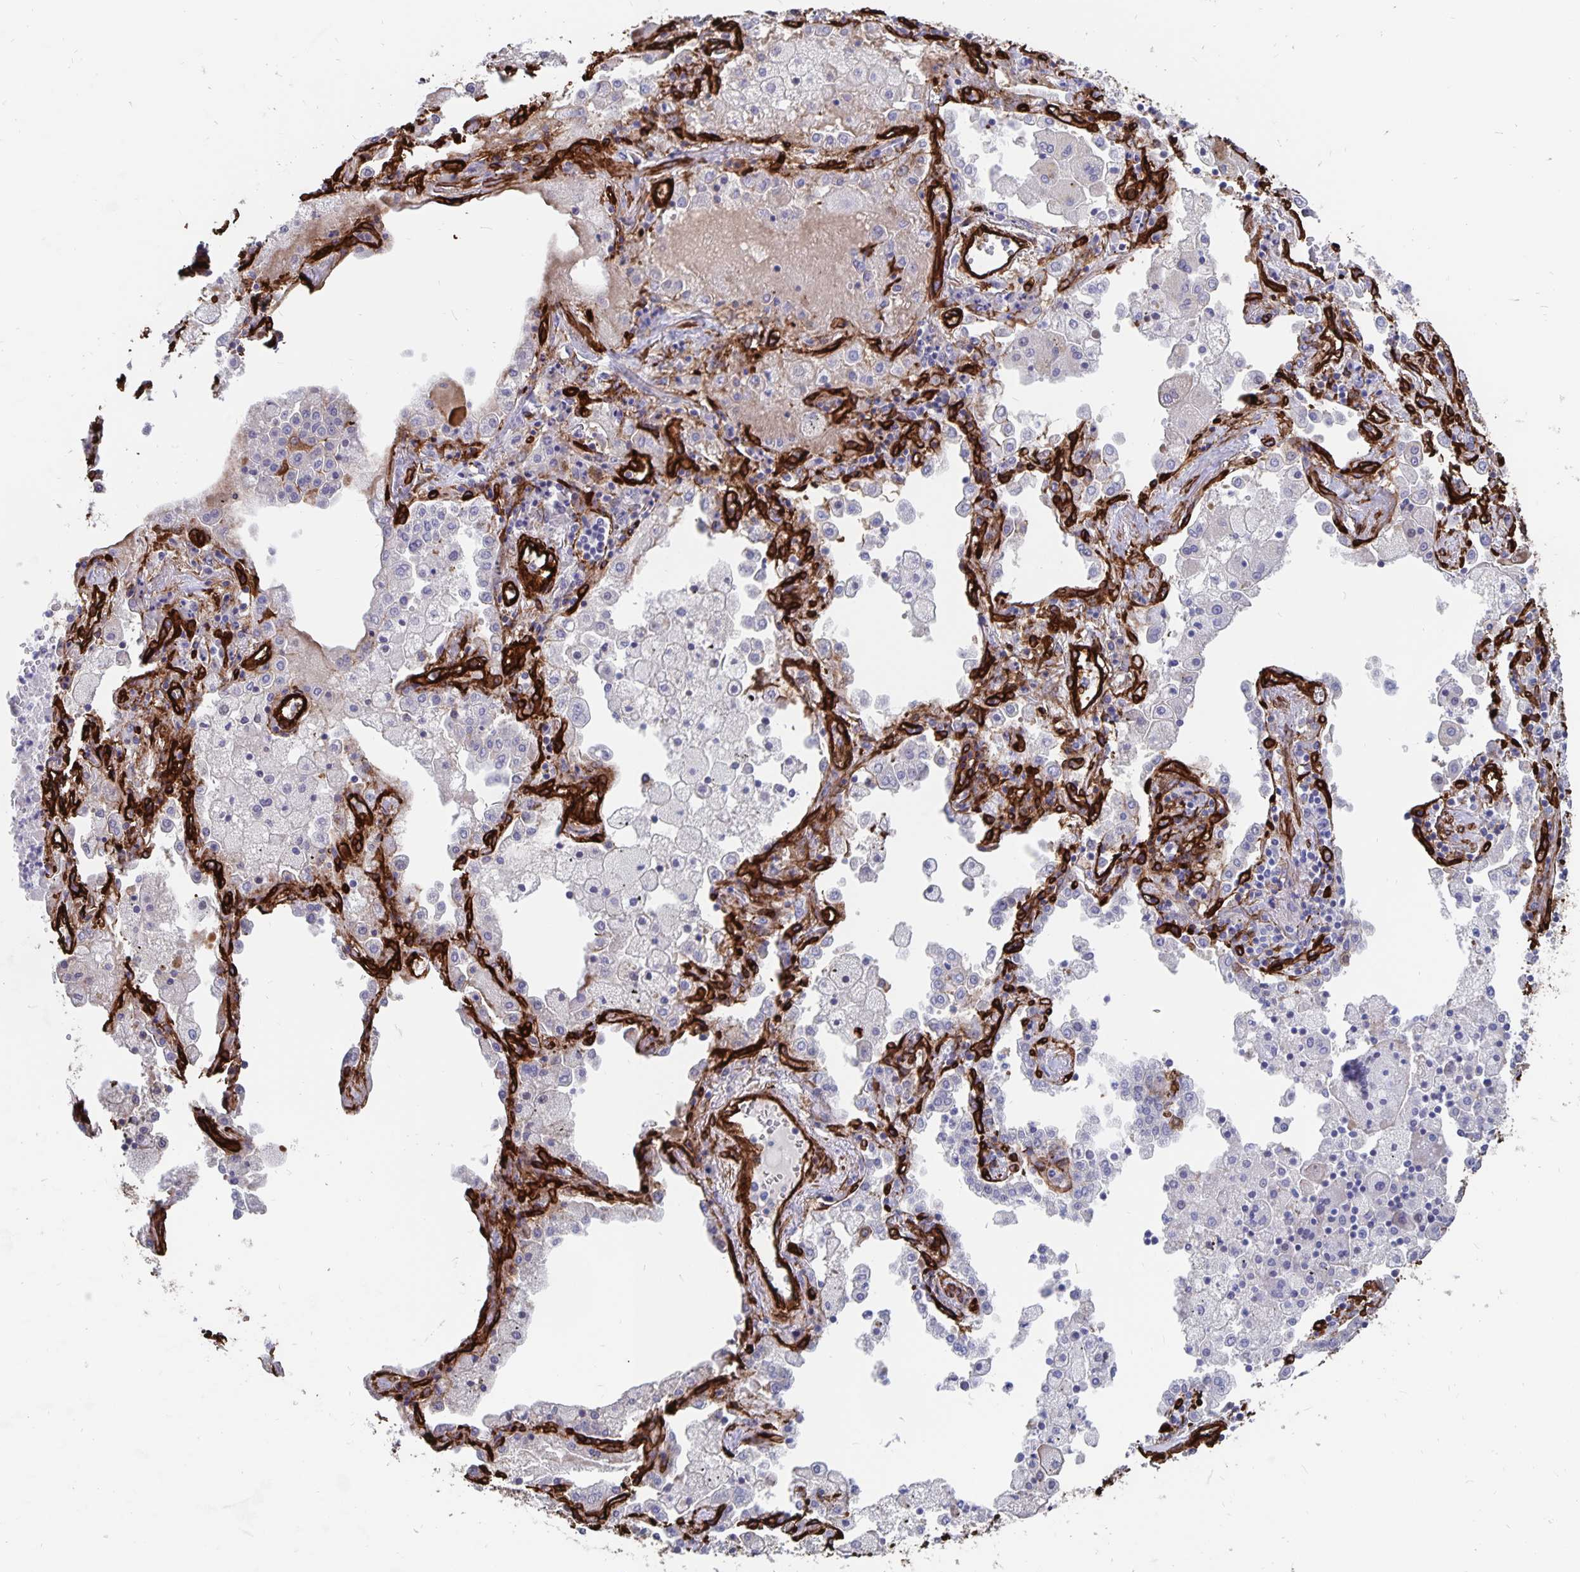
{"staining": {"intensity": "negative", "quantity": "none", "location": "none"}, "tissue": "lung cancer", "cell_type": "Tumor cells", "image_type": "cancer", "snomed": [{"axis": "morphology", "description": "Squamous cell carcinoma, NOS"}, {"axis": "morphology", "description": "Squamous cell carcinoma, metastatic, NOS"}, {"axis": "topography", "description": "Lung"}, {"axis": "topography", "description": "Pleura, NOS"}], "caption": "Human lung metastatic squamous cell carcinoma stained for a protein using immunohistochemistry exhibits no staining in tumor cells.", "gene": "DCHS2", "patient": {"sex": "male", "age": 72}}